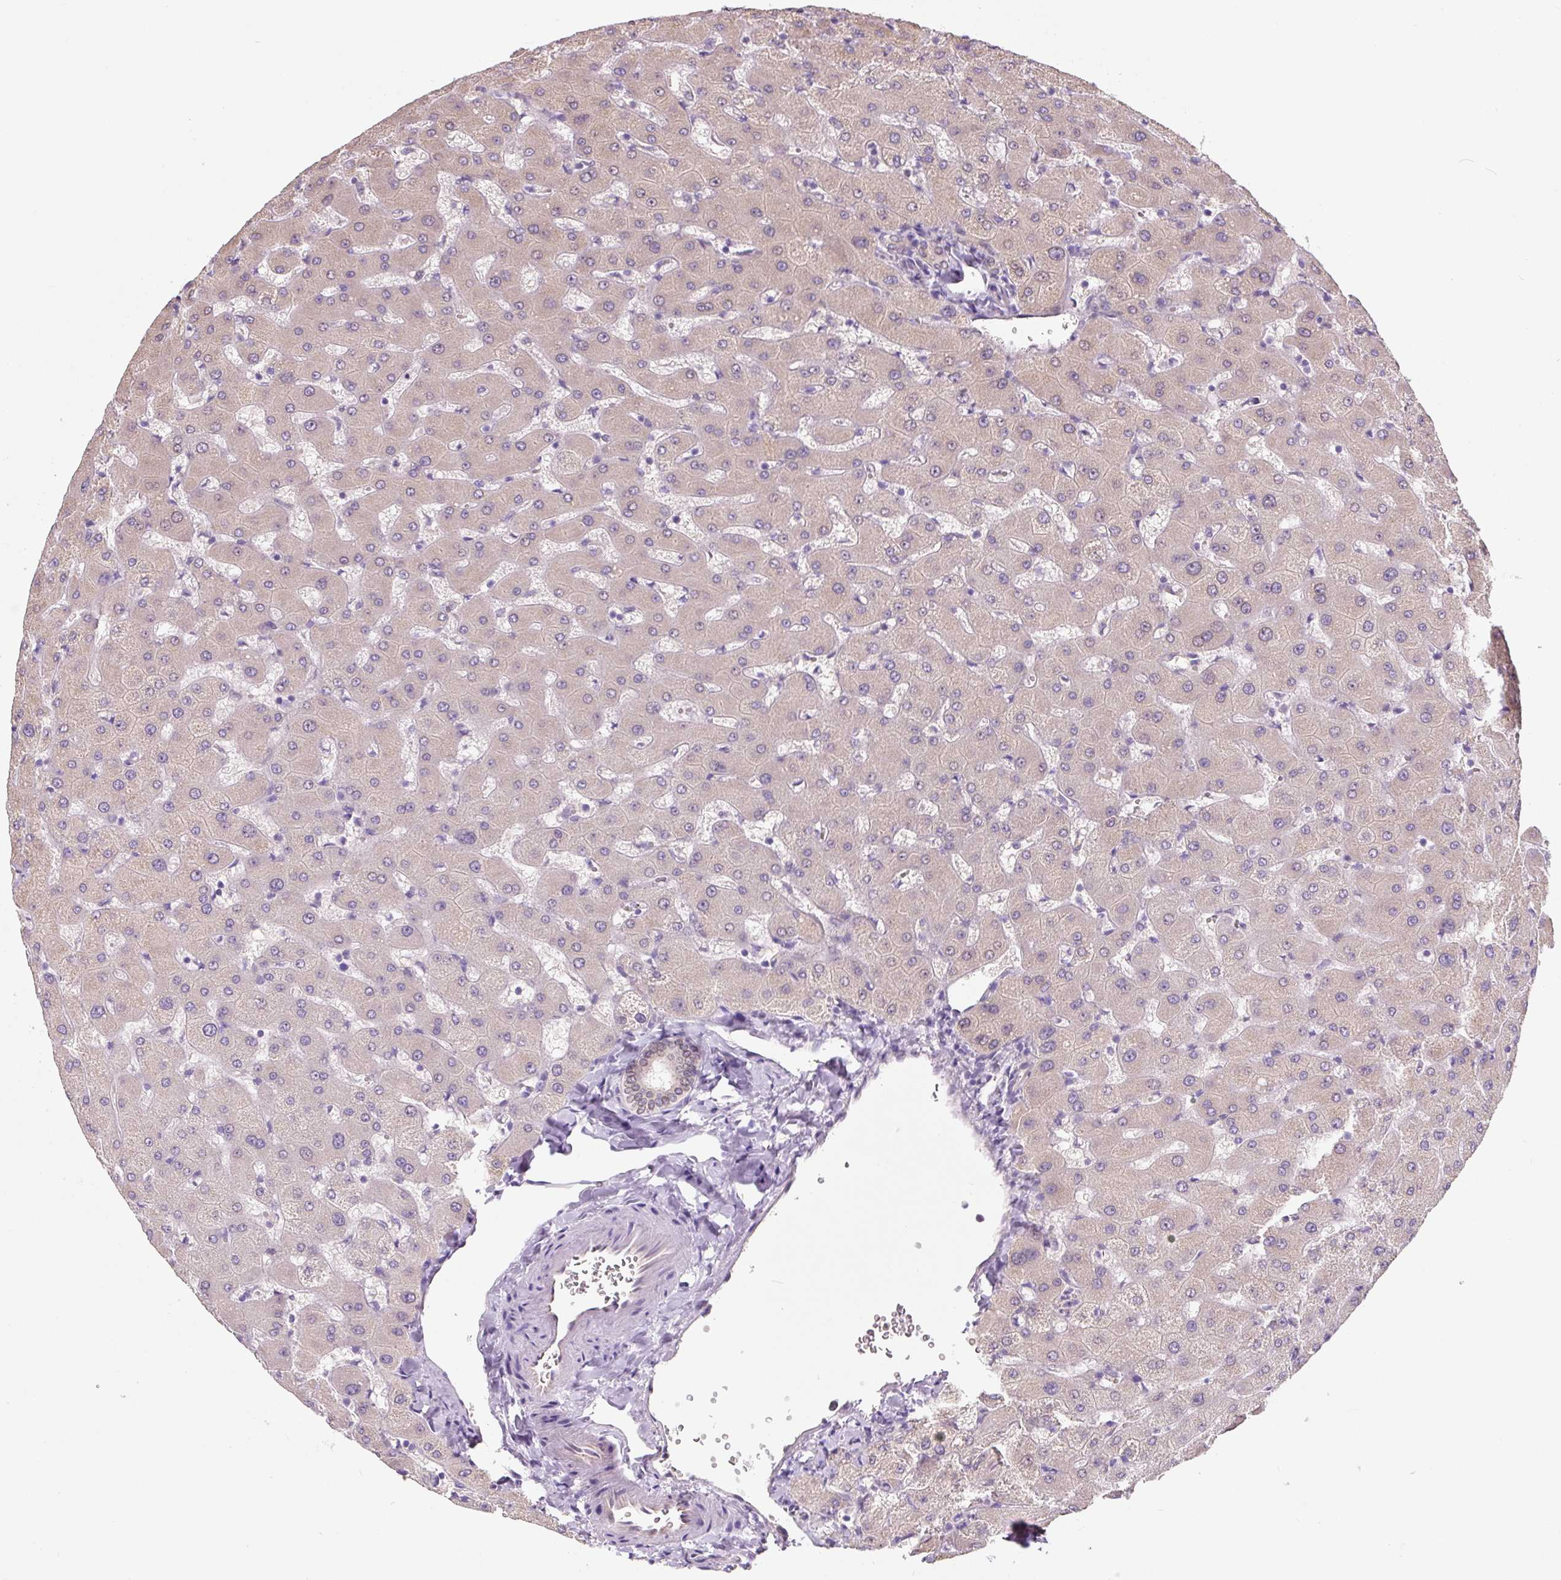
{"staining": {"intensity": "weak", "quantity": ">75%", "location": "nuclear"}, "tissue": "liver", "cell_type": "Cholangiocytes", "image_type": "normal", "snomed": [{"axis": "morphology", "description": "Normal tissue, NOS"}, {"axis": "topography", "description": "Liver"}], "caption": "IHC (DAB) staining of unremarkable liver reveals weak nuclear protein positivity in approximately >75% of cholangiocytes.", "gene": "ASRGL1", "patient": {"sex": "female", "age": 63}}